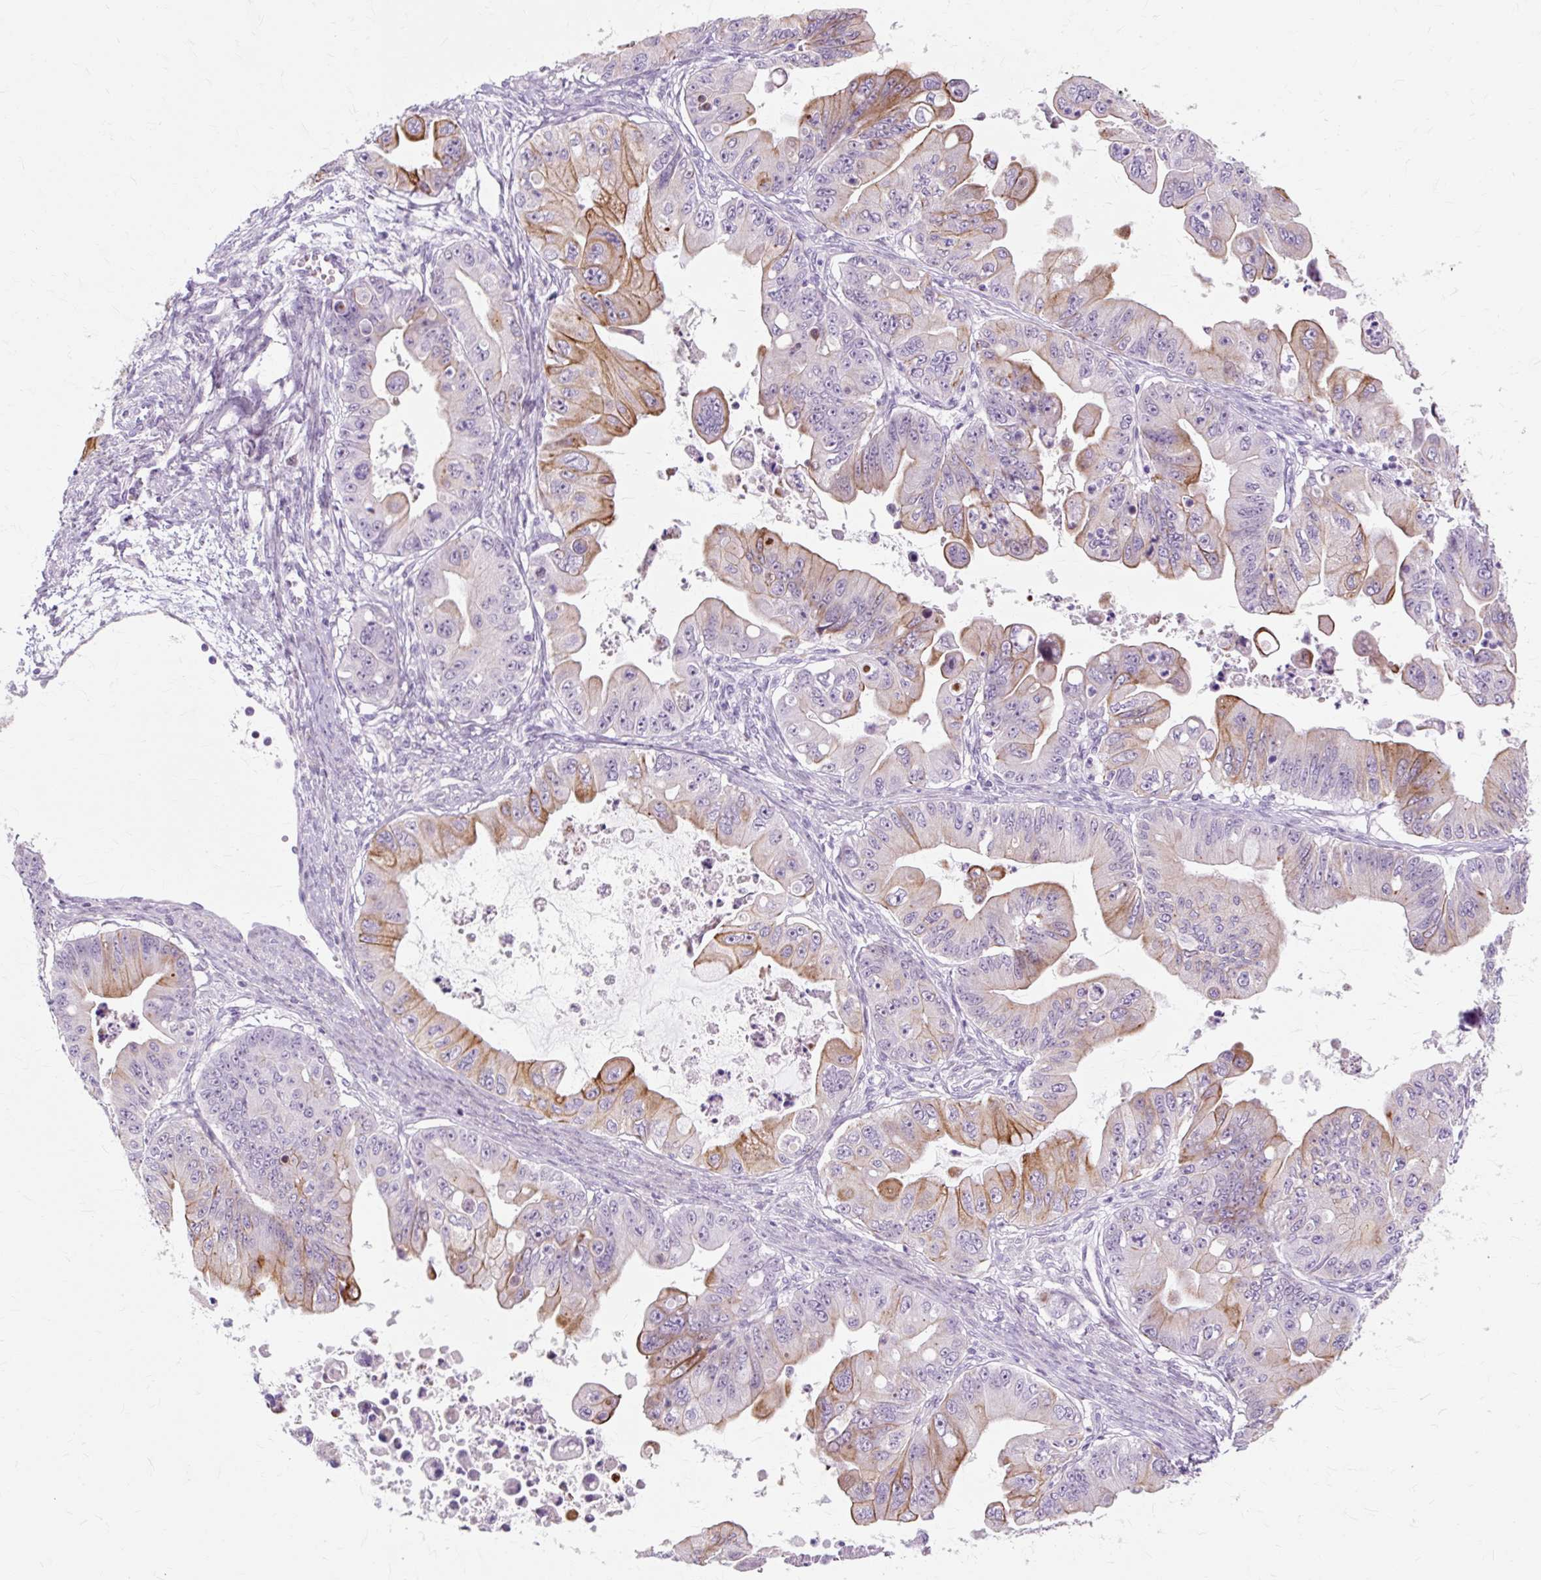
{"staining": {"intensity": "strong", "quantity": "25%-75%", "location": "cytoplasmic/membranous"}, "tissue": "ovarian cancer", "cell_type": "Tumor cells", "image_type": "cancer", "snomed": [{"axis": "morphology", "description": "Cystadenocarcinoma, mucinous, NOS"}, {"axis": "topography", "description": "Ovary"}], "caption": "Ovarian cancer (mucinous cystadenocarcinoma) stained for a protein (brown) shows strong cytoplasmic/membranous positive staining in about 25%-75% of tumor cells.", "gene": "IRX2", "patient": {"sex": "female", "age": 71}}